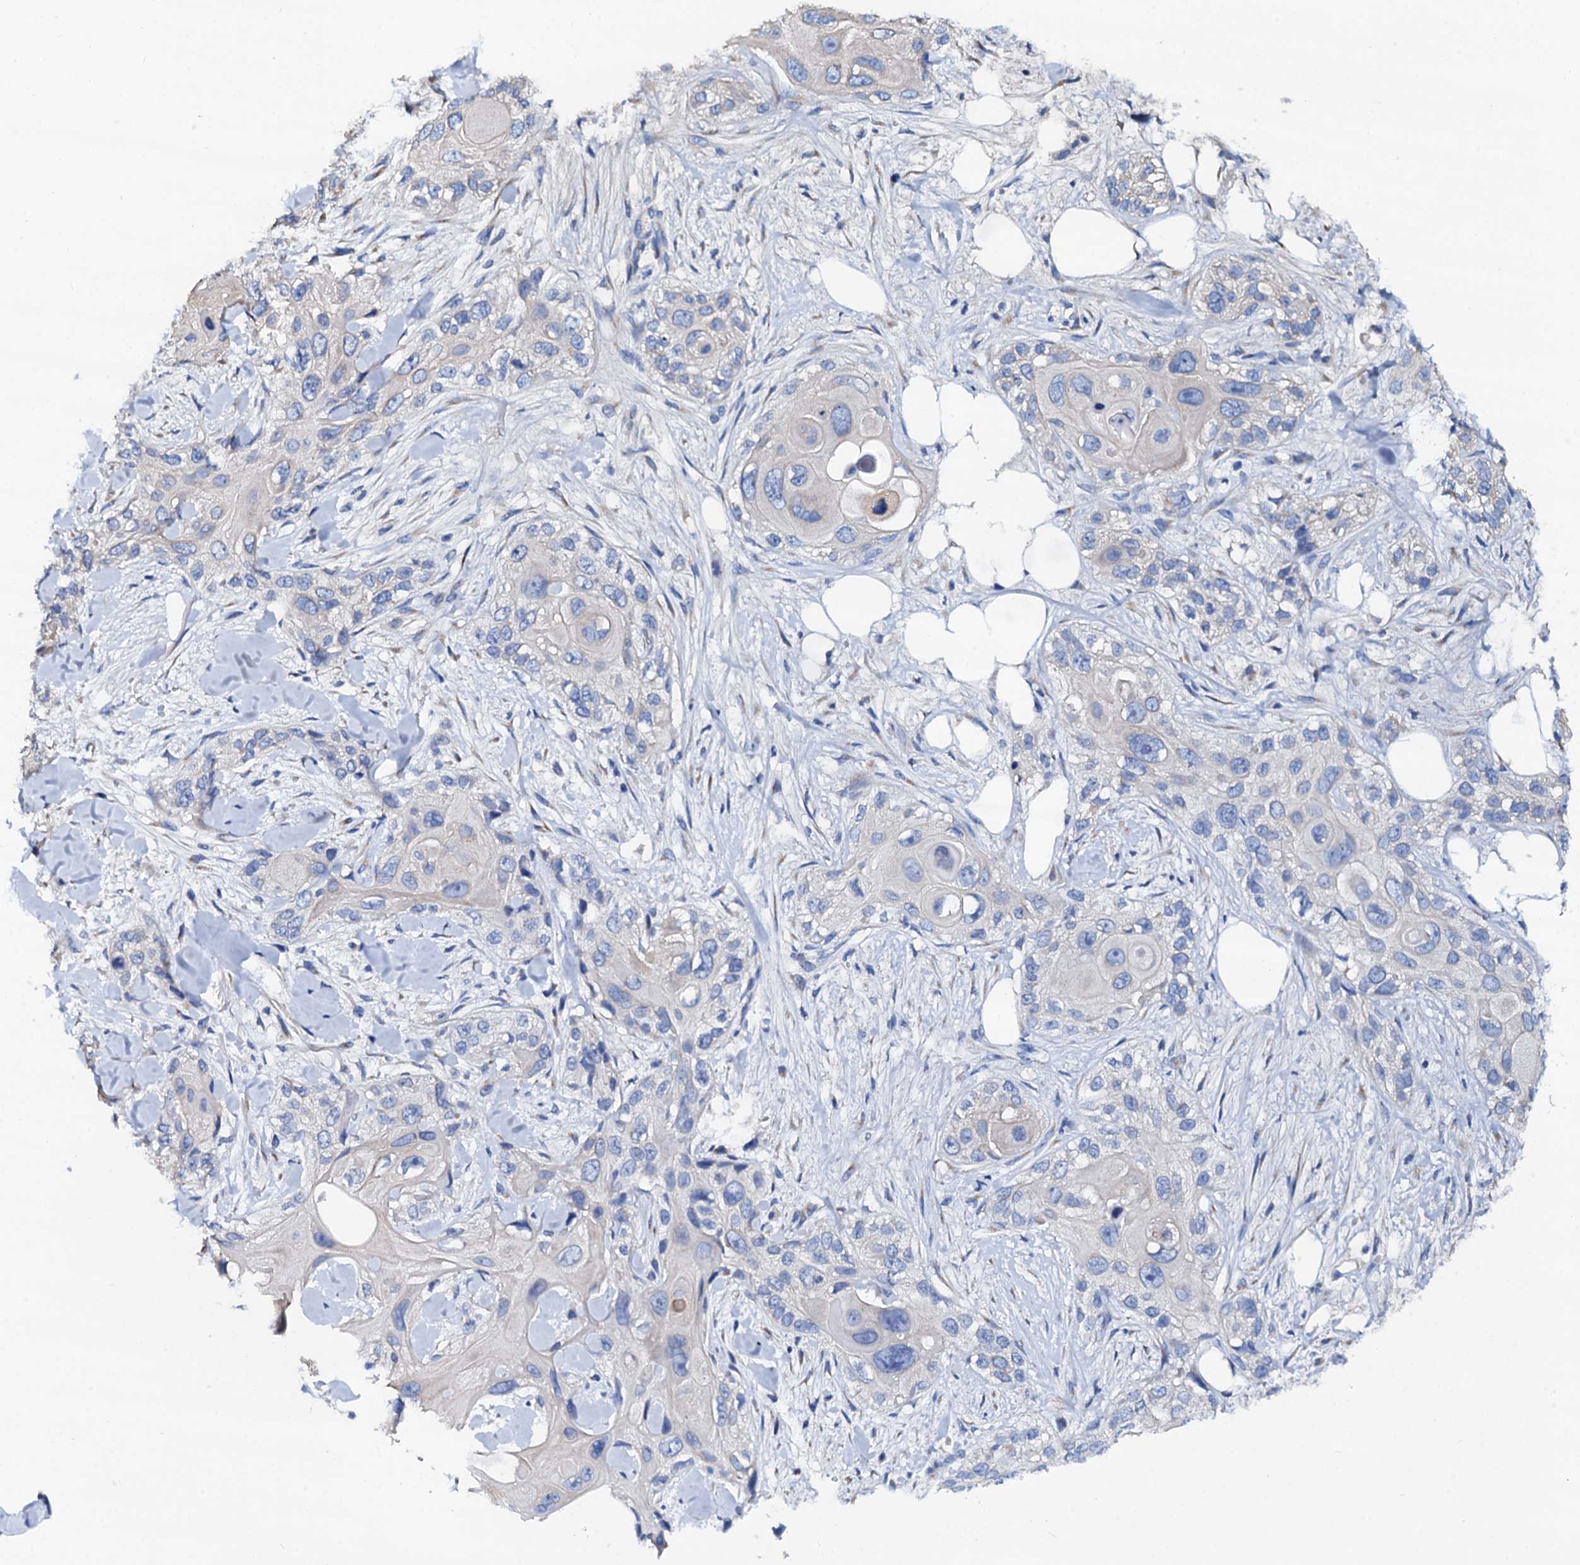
{"staining": {"intensity": "negative", "quantity": "none", "location": "none"}, "tissue": "skin cancer", "cell_type": "Tumor cells", "image_type": "cancer", "snomed": [{"axis": "morphology", "description": "Normal tissue, NOS"}, {"axis": "morphology", "description": "Squamous cell carcinoma, NOS"}, {"axis": "topography", "description": "Skin"}], "caption": "DAB (3,3'-diaminobenzidine) immunohistochemical staining of human skin cancer shows no significant positivity in tumor cells.", "gene": "AKAP3", "patient": {"sex": "male", "age": 72}}